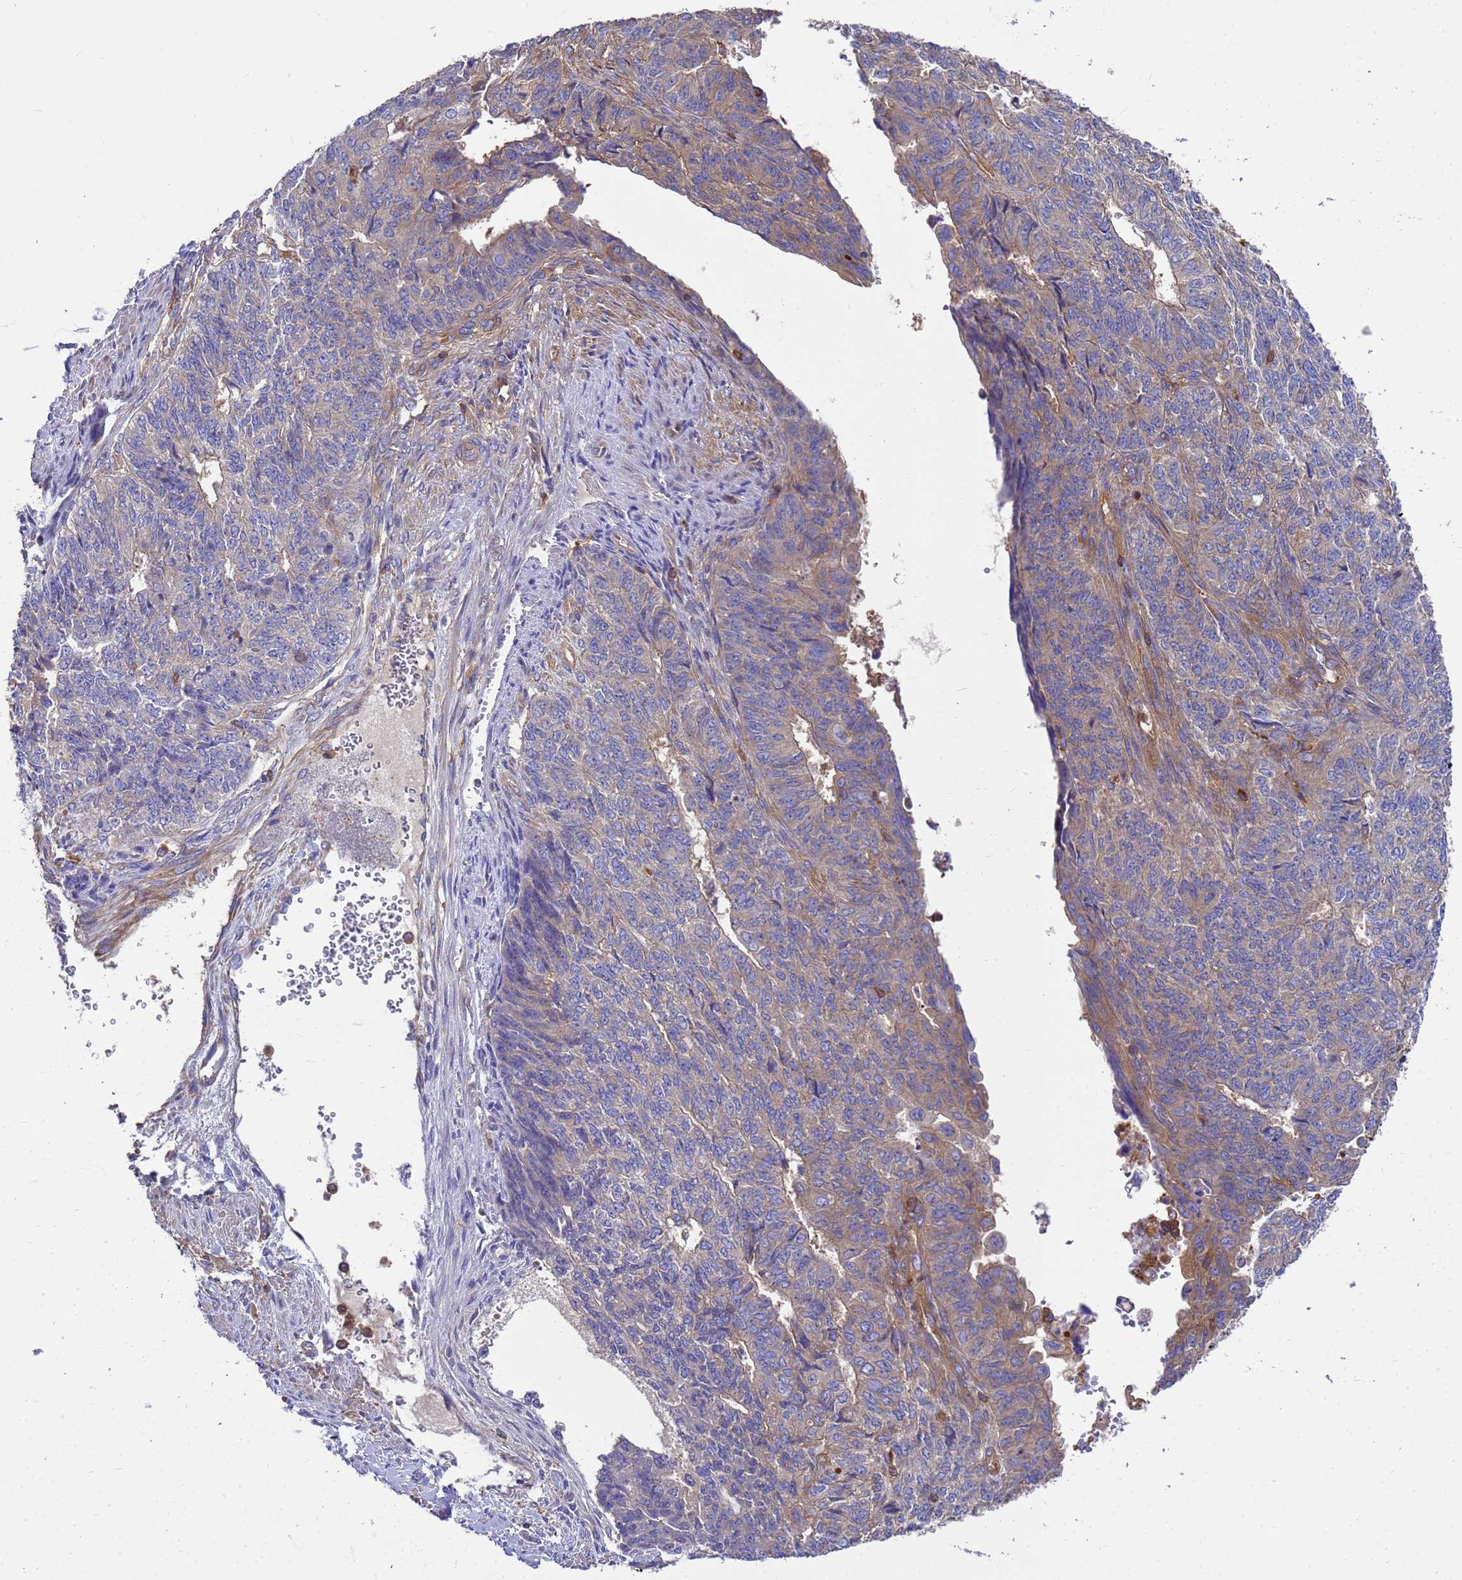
{"staining": {"intensity": "weak", "quantity": "<25%", "location": "cytoplasmic/membranous"}, "tissue": "endometrial cancer", "cell_type": "Tumor cells", "image_type": "cancer", "snomed": [{"axis": "morphology", "description": "Adenocarcinoma, NOS"}, {"axis": "topography", "description": "Endometrium"}], "caption": "Adenocarcinoma (endometrial) was stained to show a protein in brown. There is no significant positivity in tumor cells. Nuclei are stained in blue.", "gene": "ZNF235", "patient": {"sex": "female", "age": 32}}